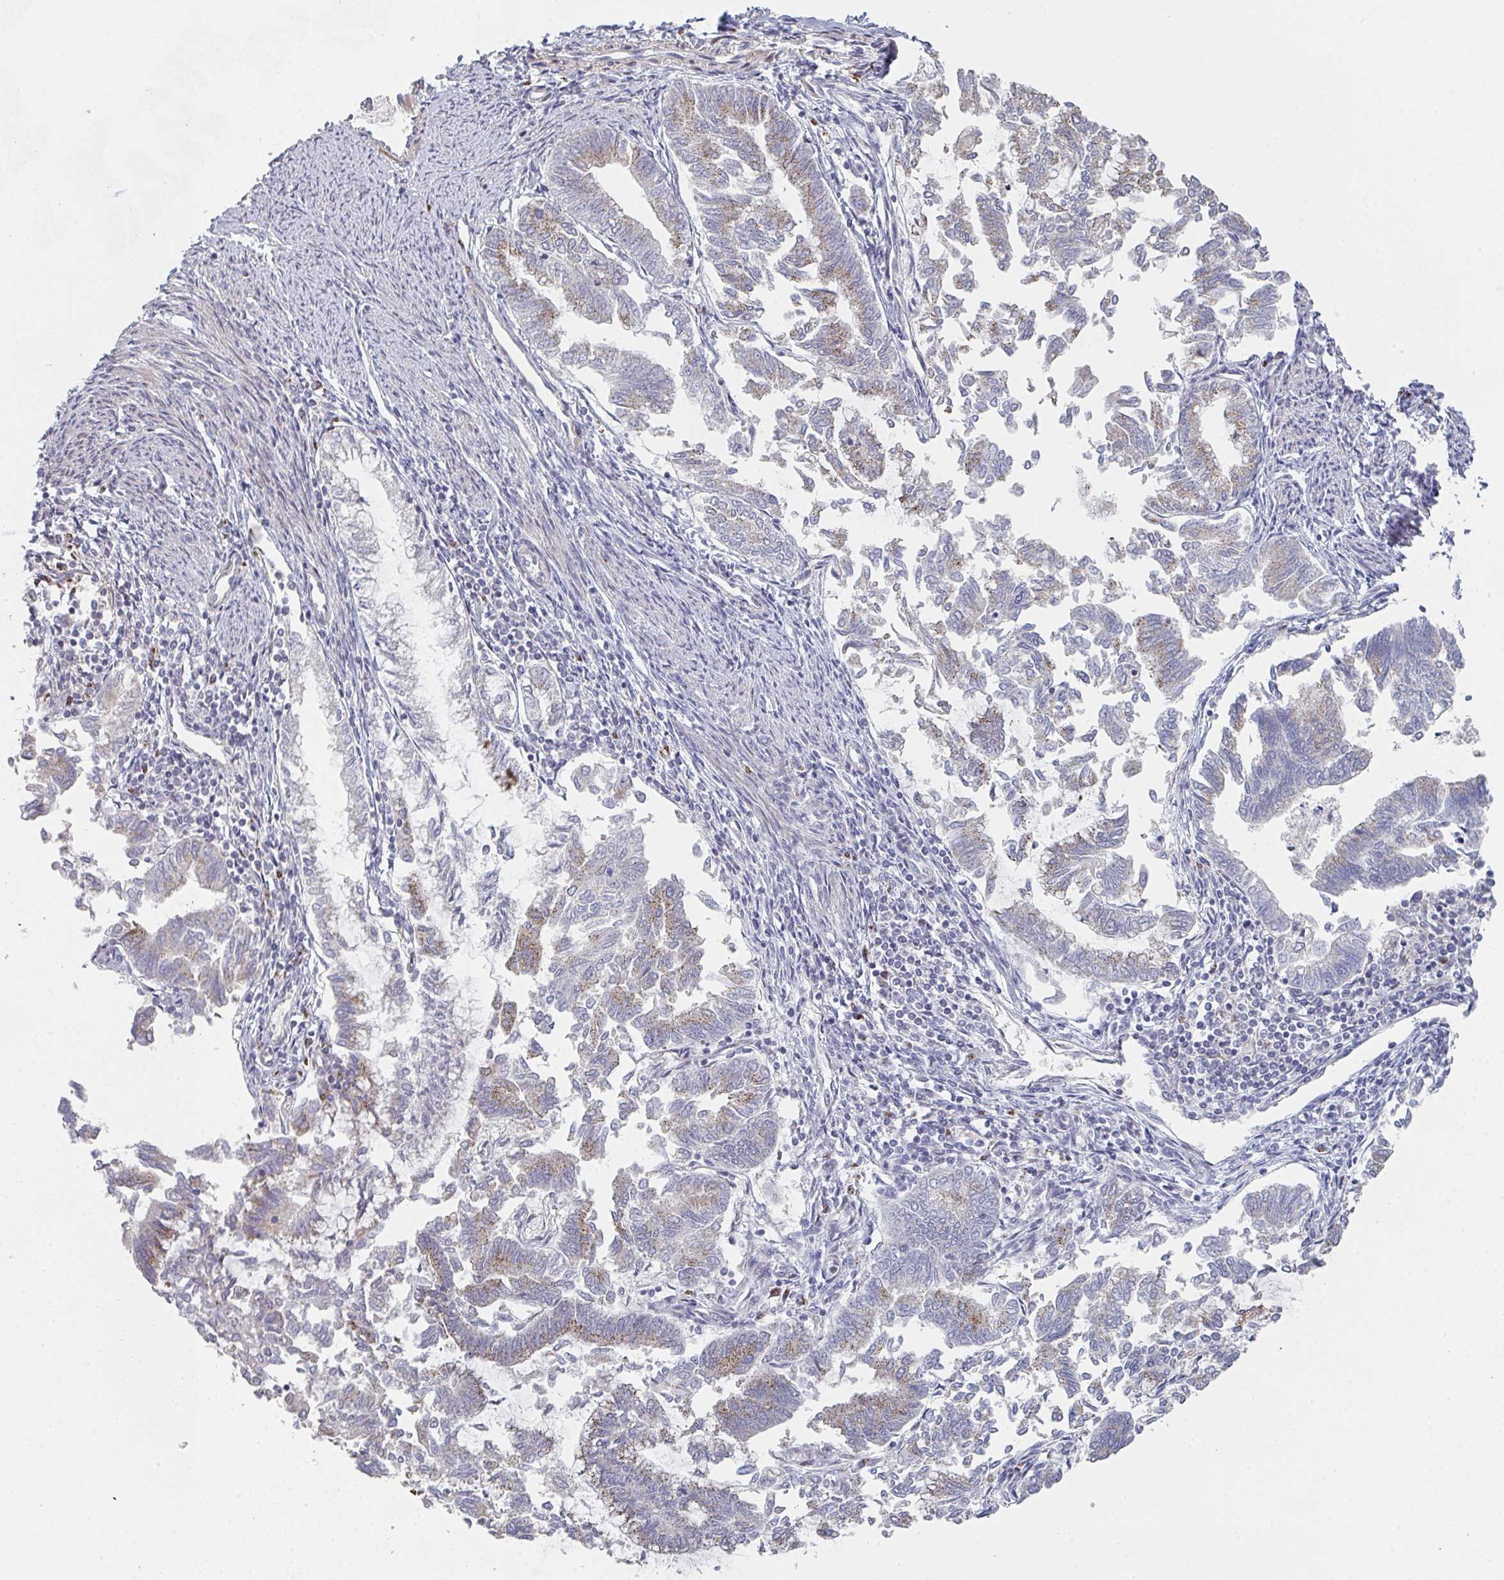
{"staining": {"intensity": "moderate", "quantity": "25%-75%", "location": "cytoplasmic/membranous"}, "tissue": "endometrial cancer", "cell_type": "Tumor cells", "image_type": "cancer", "snomed": [{"axis": "morphology", "description": "Adenocarcinoma, NOS"}, {"axis": "topography", "description": "Endometrium"}], "caption": "Immunohistochemistry (IHC) (DAB) staining of human adenocarcinoma (endometrial) shows moderate cytoplasmic/membranous protein positivity in approximately 25%-75% of tumor cells.", "gene": "ZNF526", "patient": {"sex": "female", "age": 79}}